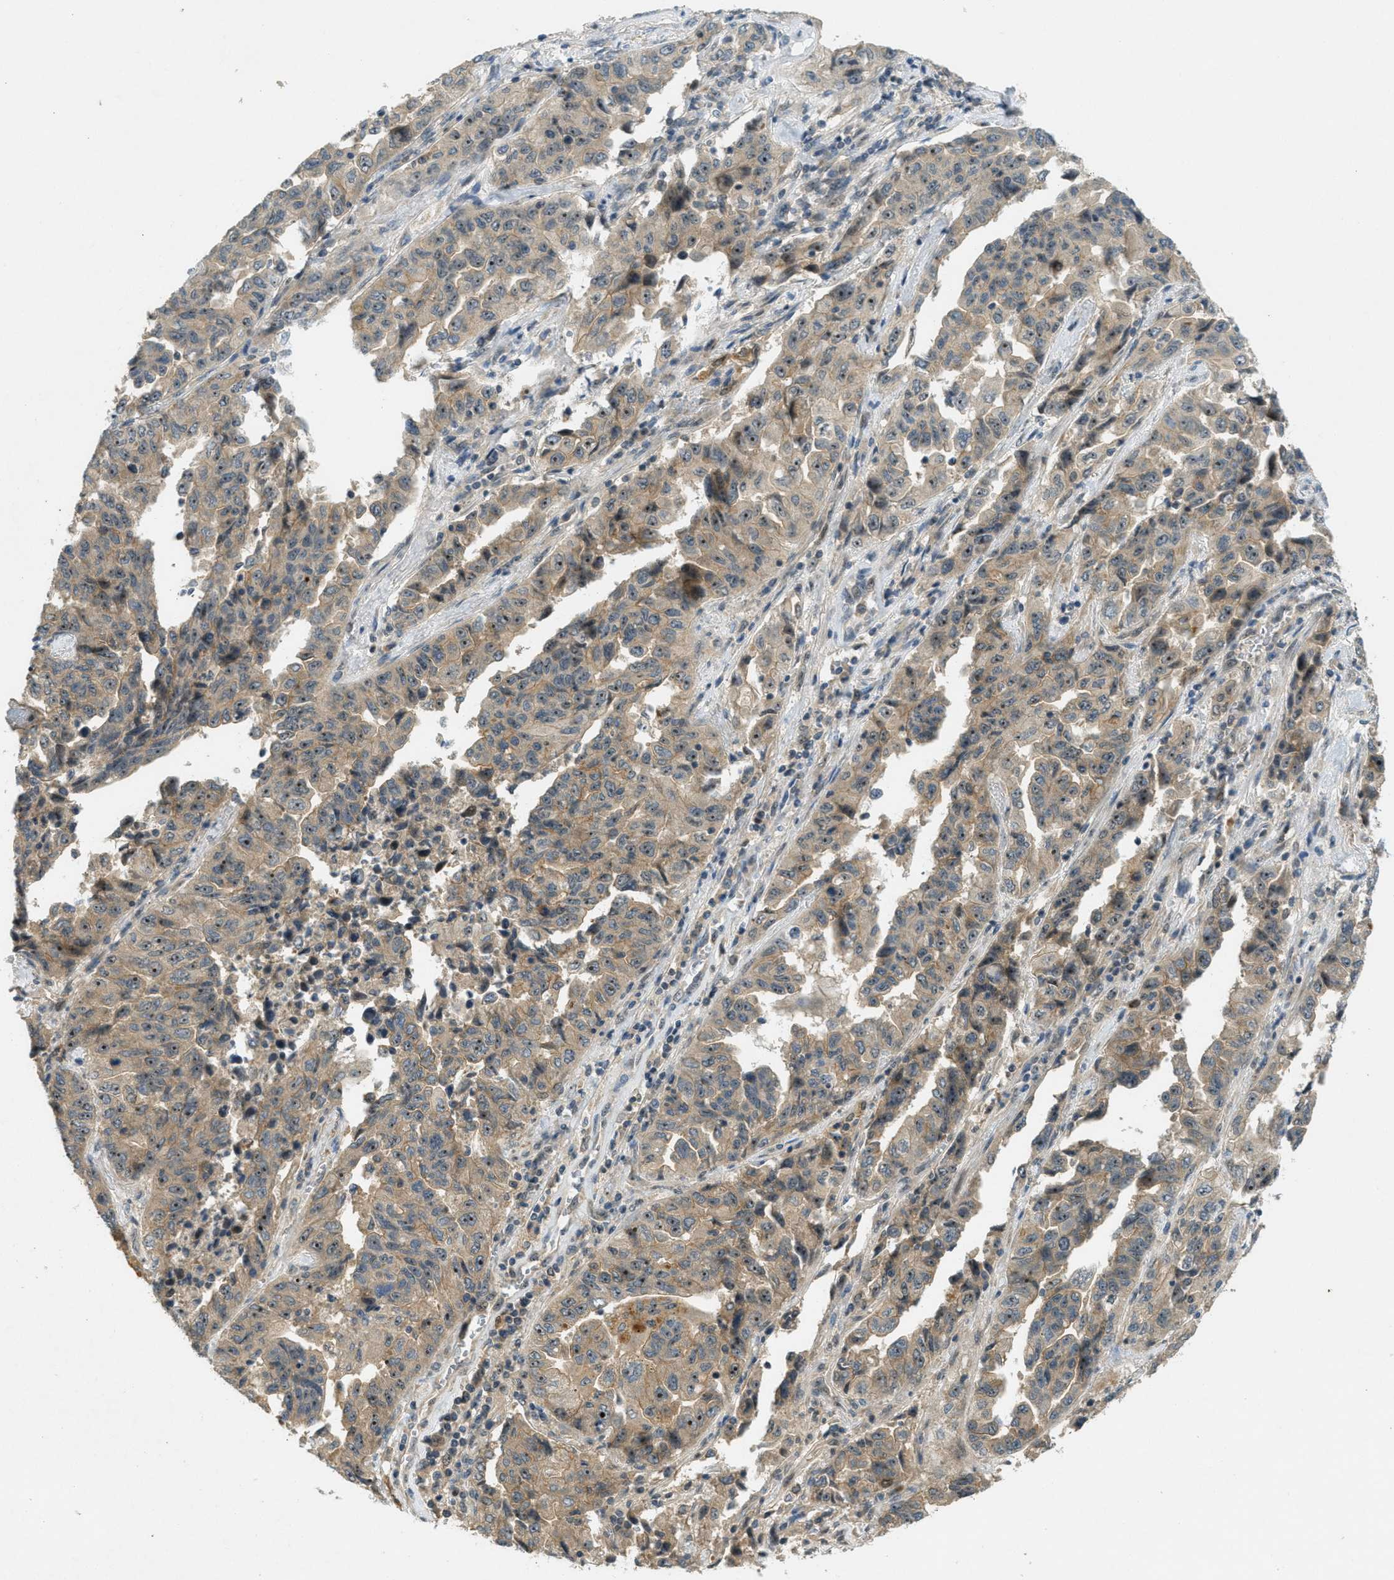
{"staining": {"intensity": "moderate", "quantity": ">75%", "location": "cytoplasmic/membranous,nuclear"}, "tissue": "lung cancer", "cell_type": "Tumor cells", "image_type": "cancer", "snomed": [{"axis": "morphology", "description": "Adenocarcinoma, NOS"}, {"axis": "topography", "description": "Lung"}], "caption": "Immunohistochemical staining of lung cancer reveals medium levels of moderate cytoplasmic/membranous and nuclear protein expression in about >75% of tumor cells. Immunohistochemistry (ihc) stains the protein in brown and the nuclei are stained blue.", "gene": "STK11", "patient": {"sex": "female", "age": 51}}